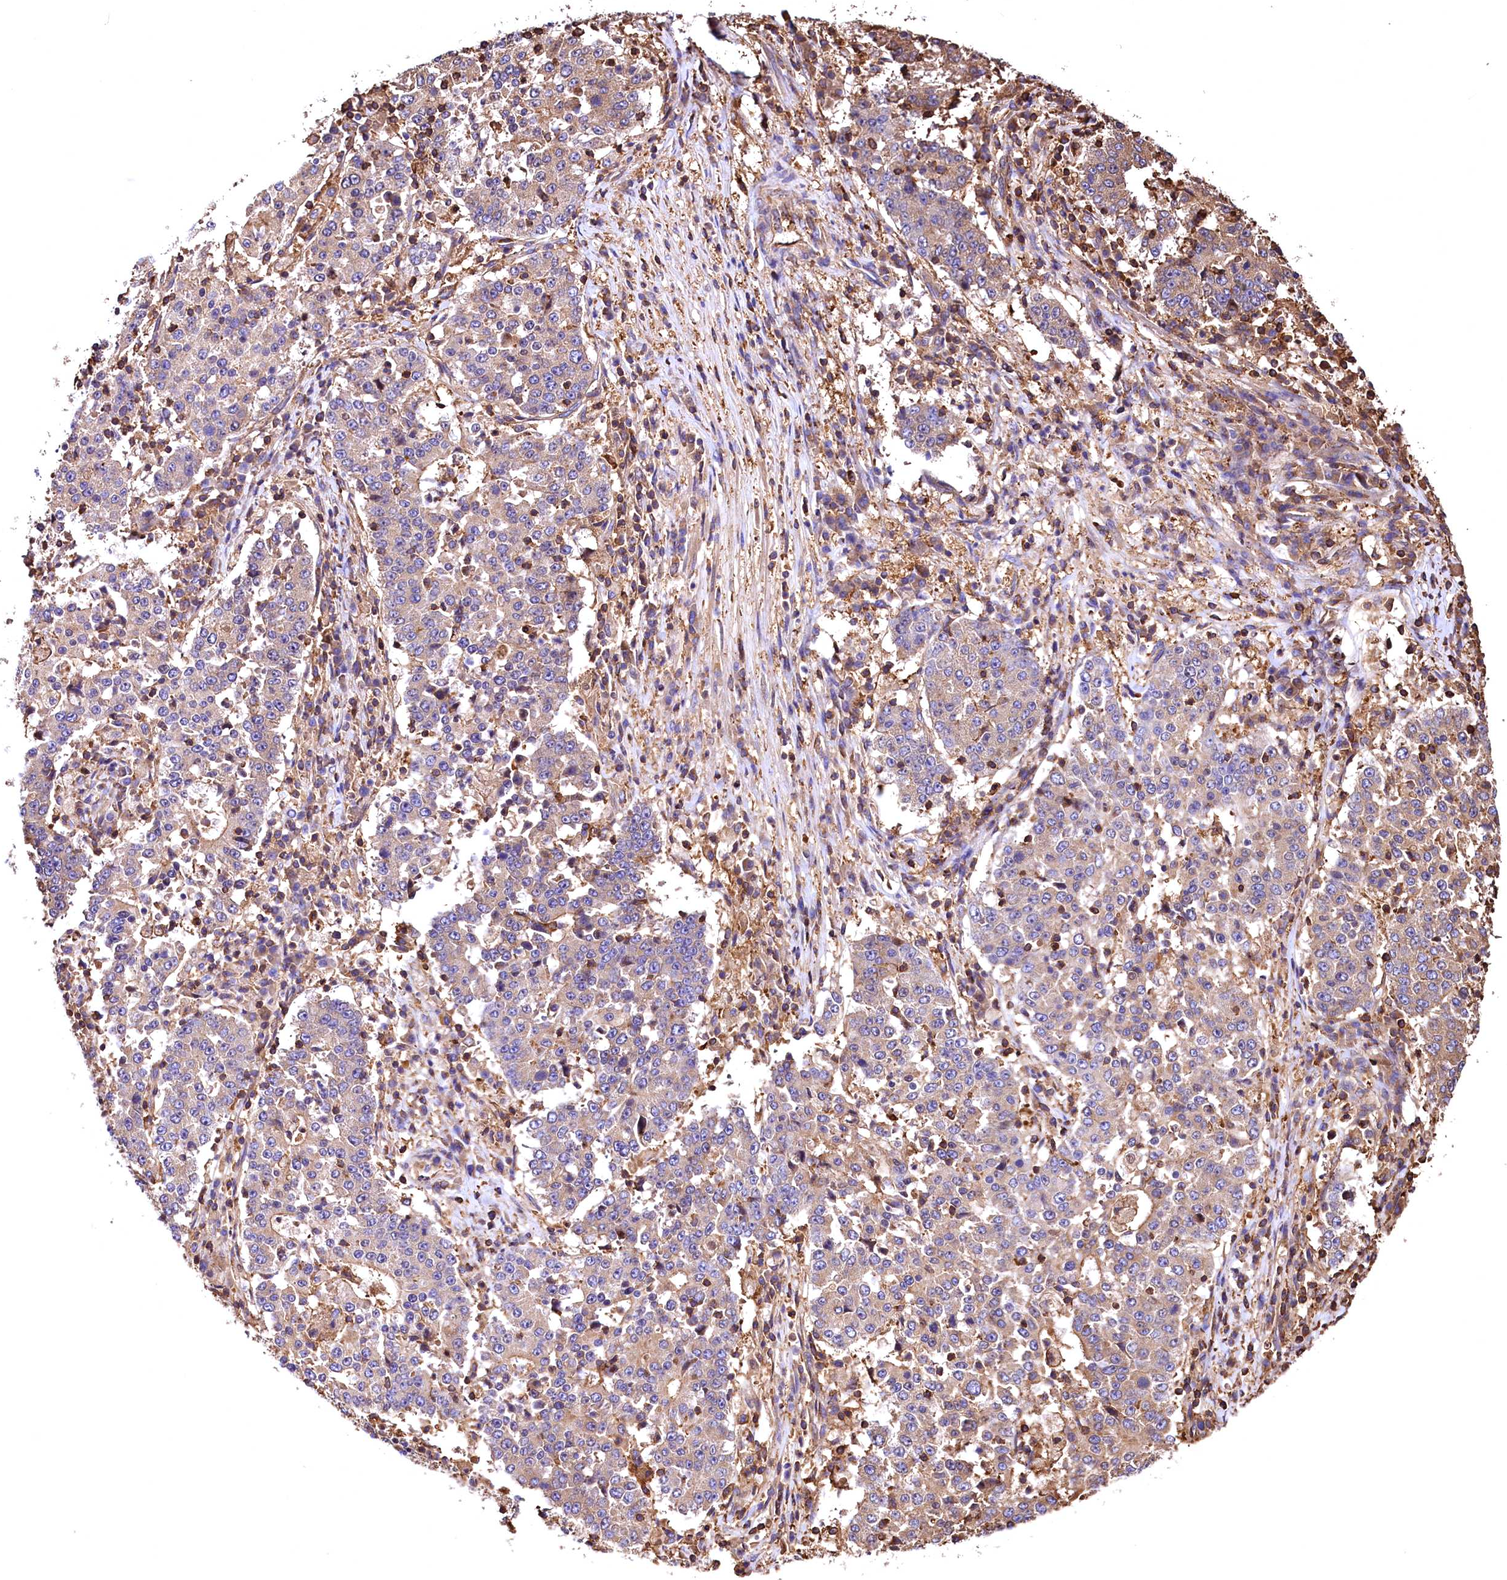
{"staining": {"intensity": "weak", "quantity": "<25%", "location": "cytoplasmic/membranous"}, "tissue": "stomach cancer", "cell_type": "Tumor cells", "image_type": "cancer", "snomed": [{"axis": "morphology", "description": "Adenocarcinoma, NOS"}, {"axis": "topography", "description": "Stomach"}], "caption": "DAB (3,3'-diaminobenzidine) immunohistochemical staining of human stomach cancer shows no significant staining in tumor cells.", "gene": "RARS2", "patient": {"sex": "male", "age": 59}}